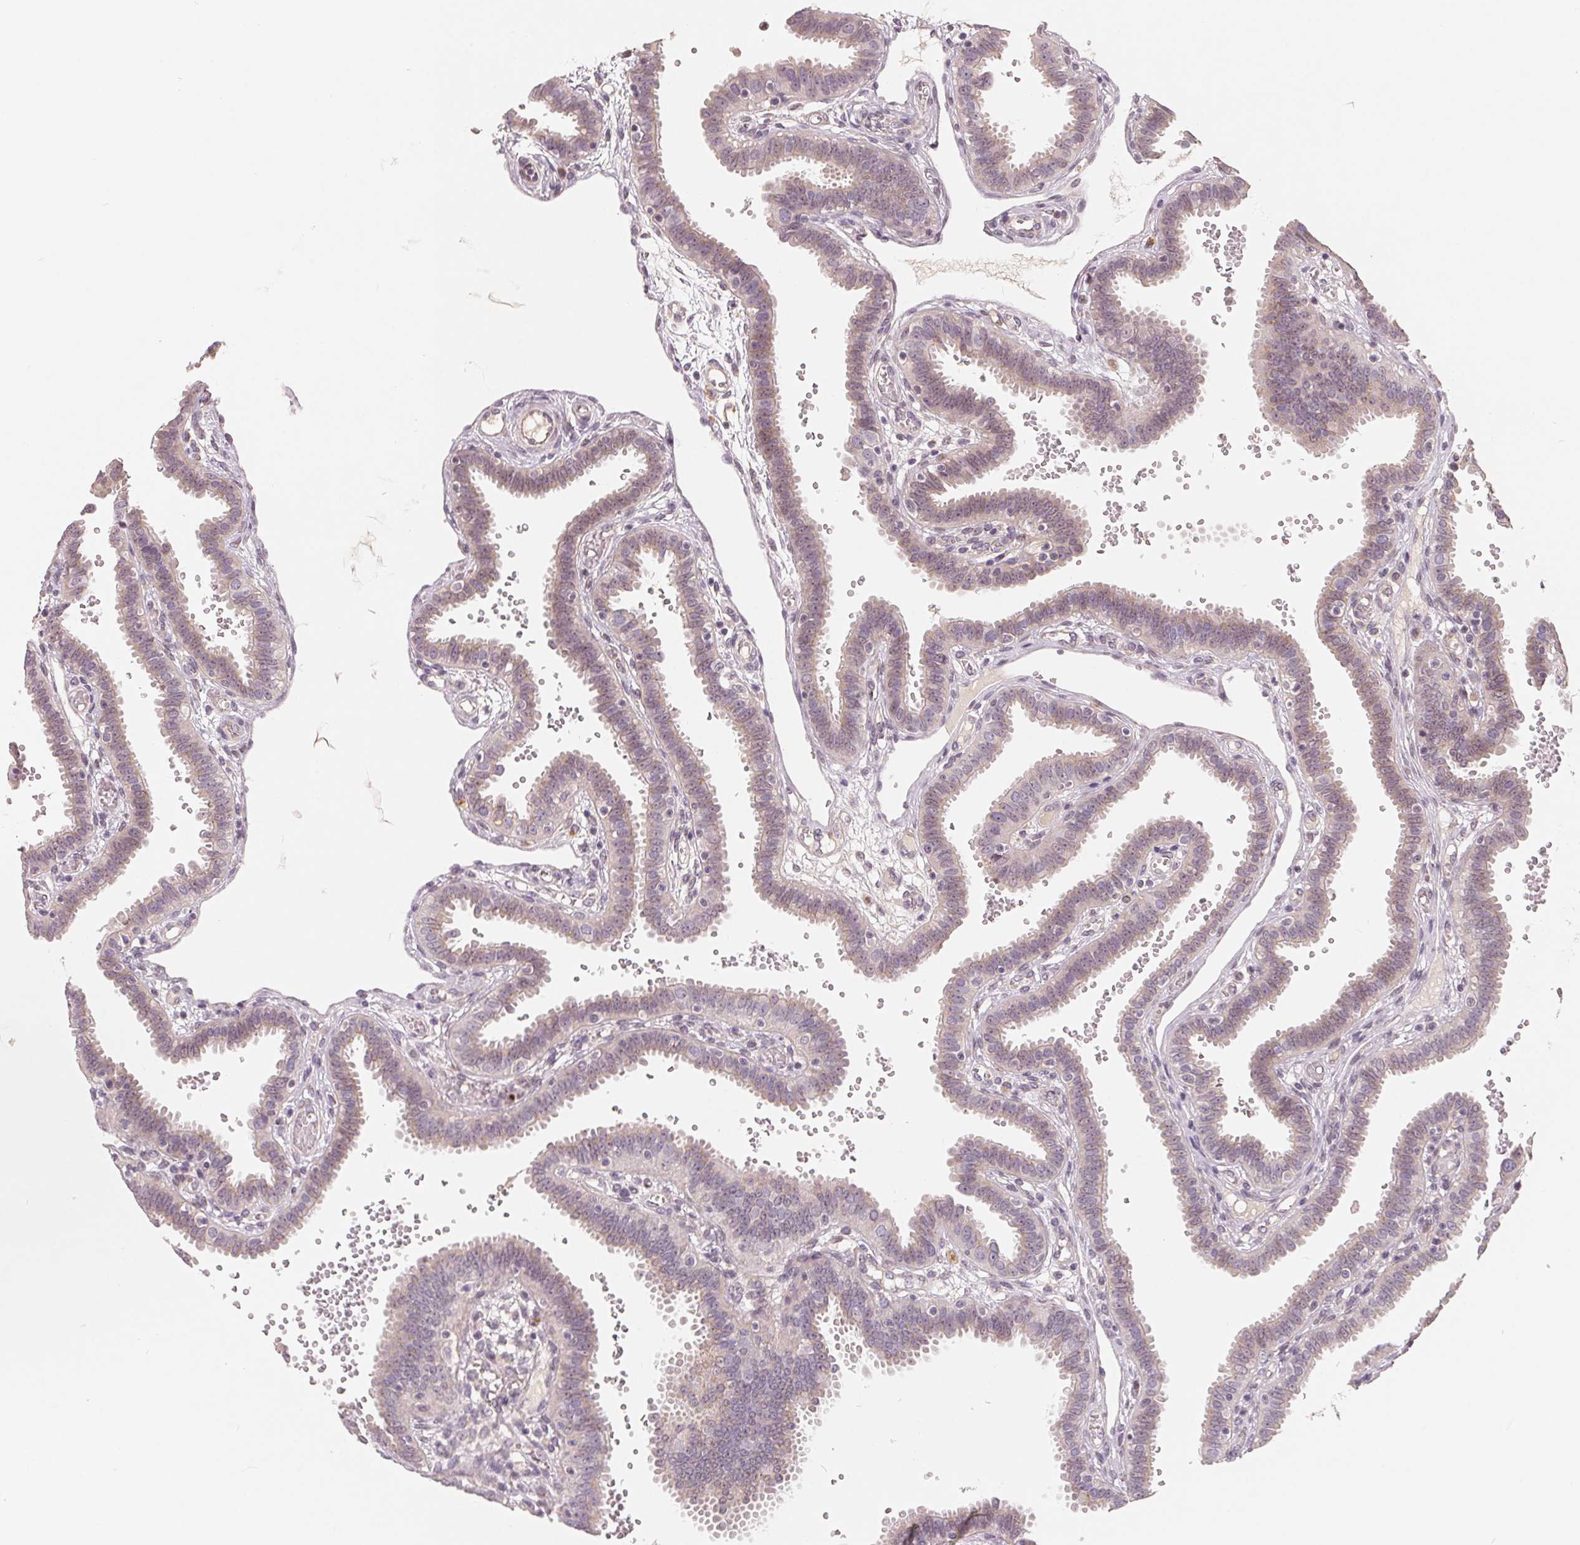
{"staining": {"intensity": "weak", "quantity": "25%-75%", "location": "cytoplasmic/membranous"}, "tissue": "fallopian tube", "cell_type": "Glandular cells", "image_type": "normal", "snomed": [{"axis": "morphology", "description": "Normal tissue, NOS"}, {"axis": "topography", "description": "Fallopian tube"}], "caption": "High-magnification brightfield microscopy of benign fallopian tube stained with DAB (brown) and counterstained with hematoxylin (blue). glandular cells exhibit weak cytoplasmic/membranous staining is identified in approximately25%-75% of cells.", "gene": "TMSB15B", "patient": {"sex": "female", "age": 37}}